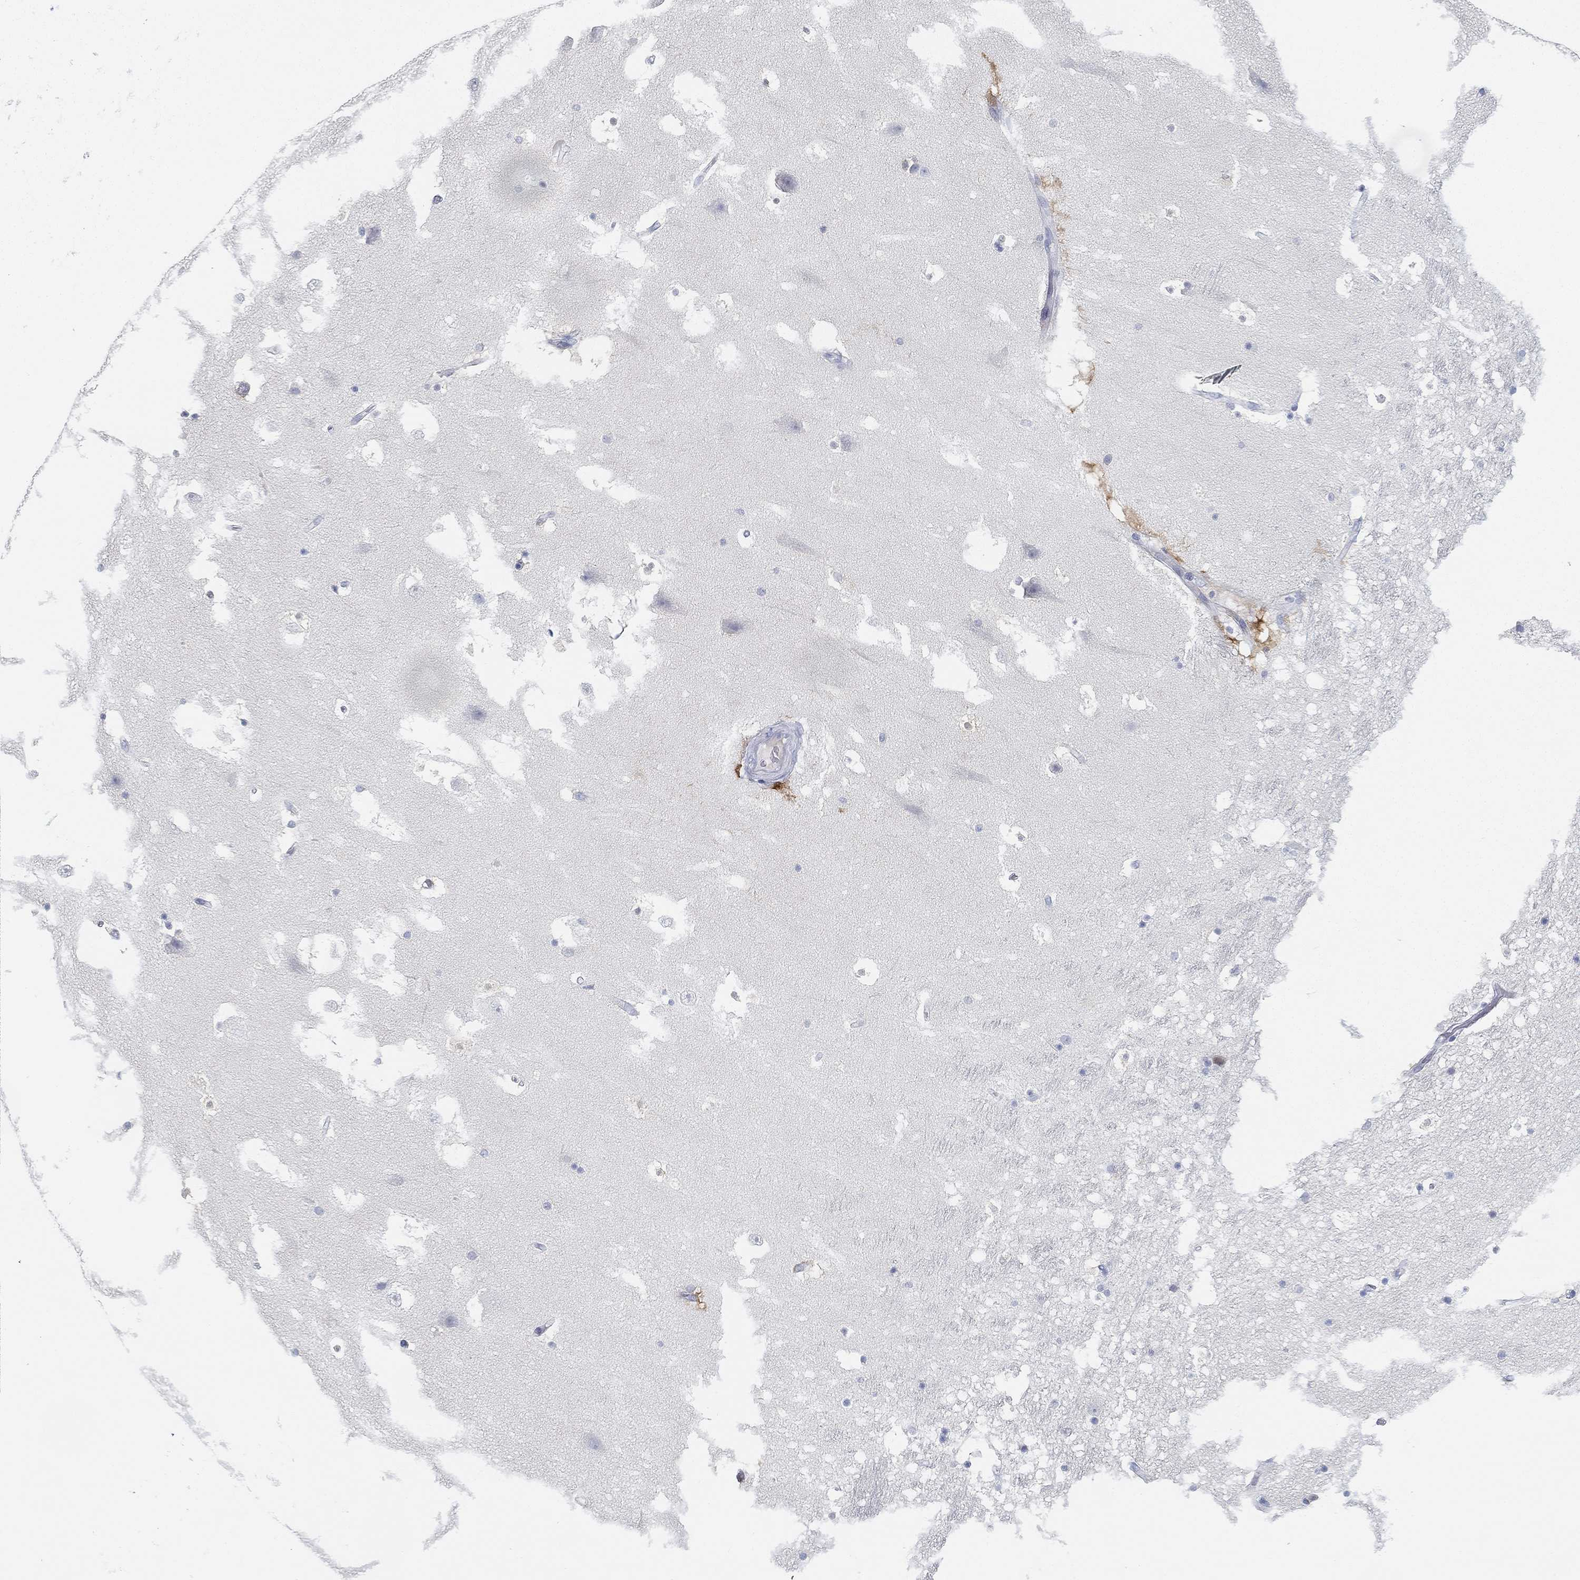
{"staining": {"intensity": "negative", "quantity": "none", "location": "none"}, "tissue": "hippocampus", "cell_type": "Glial cells", "image_type": "normal", "snomed": [{"axis": "morphology", "description": "Normal tissue, NOS"}, {"axis": "topography", "description": "Hippocampus"}], "caption": "This is an IHC micrograph of unremarkable human hippocampus. There is no expression in glial cells.", "gene": "GPR61", "patient": {"sex": "male", "age": 51}}